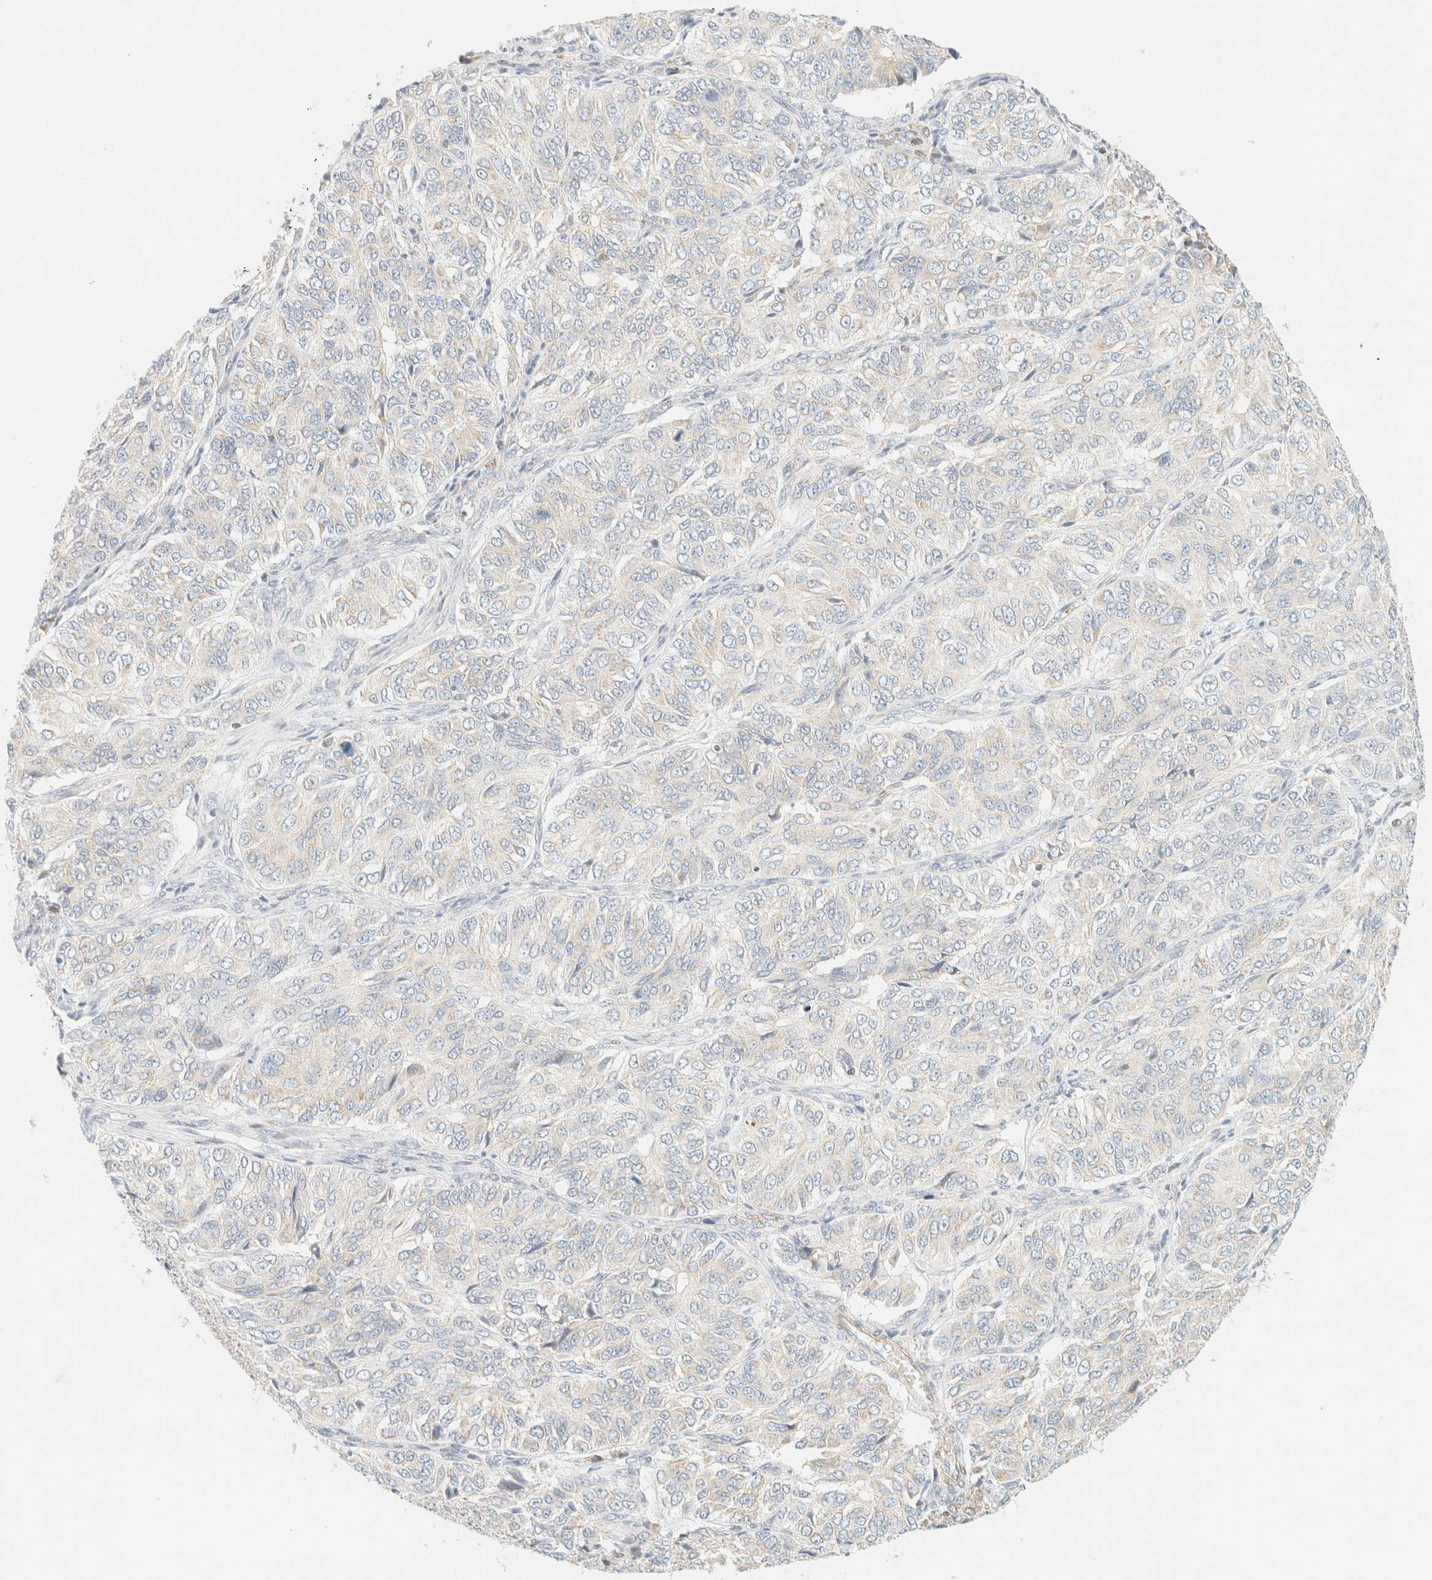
{"staining": {"intensity": "weak", "quantity": "<25%", "location": "cytoplasmic/membranous"}, "tissue": "ovarian cancer", "cell_type": "Tumor cells", "image_type": "cancer", "snomed": [{"axis": "morphology", "description": "Carcinoma, endometroid"}, {"axis": "topography", "description": "Ovary"}], "caption": "The photomicrograph exhibits no significant staining in tumor cells of ovarian cancer.", "gene": "MRM3", "patient": {"sex": "female", "age": 51}}